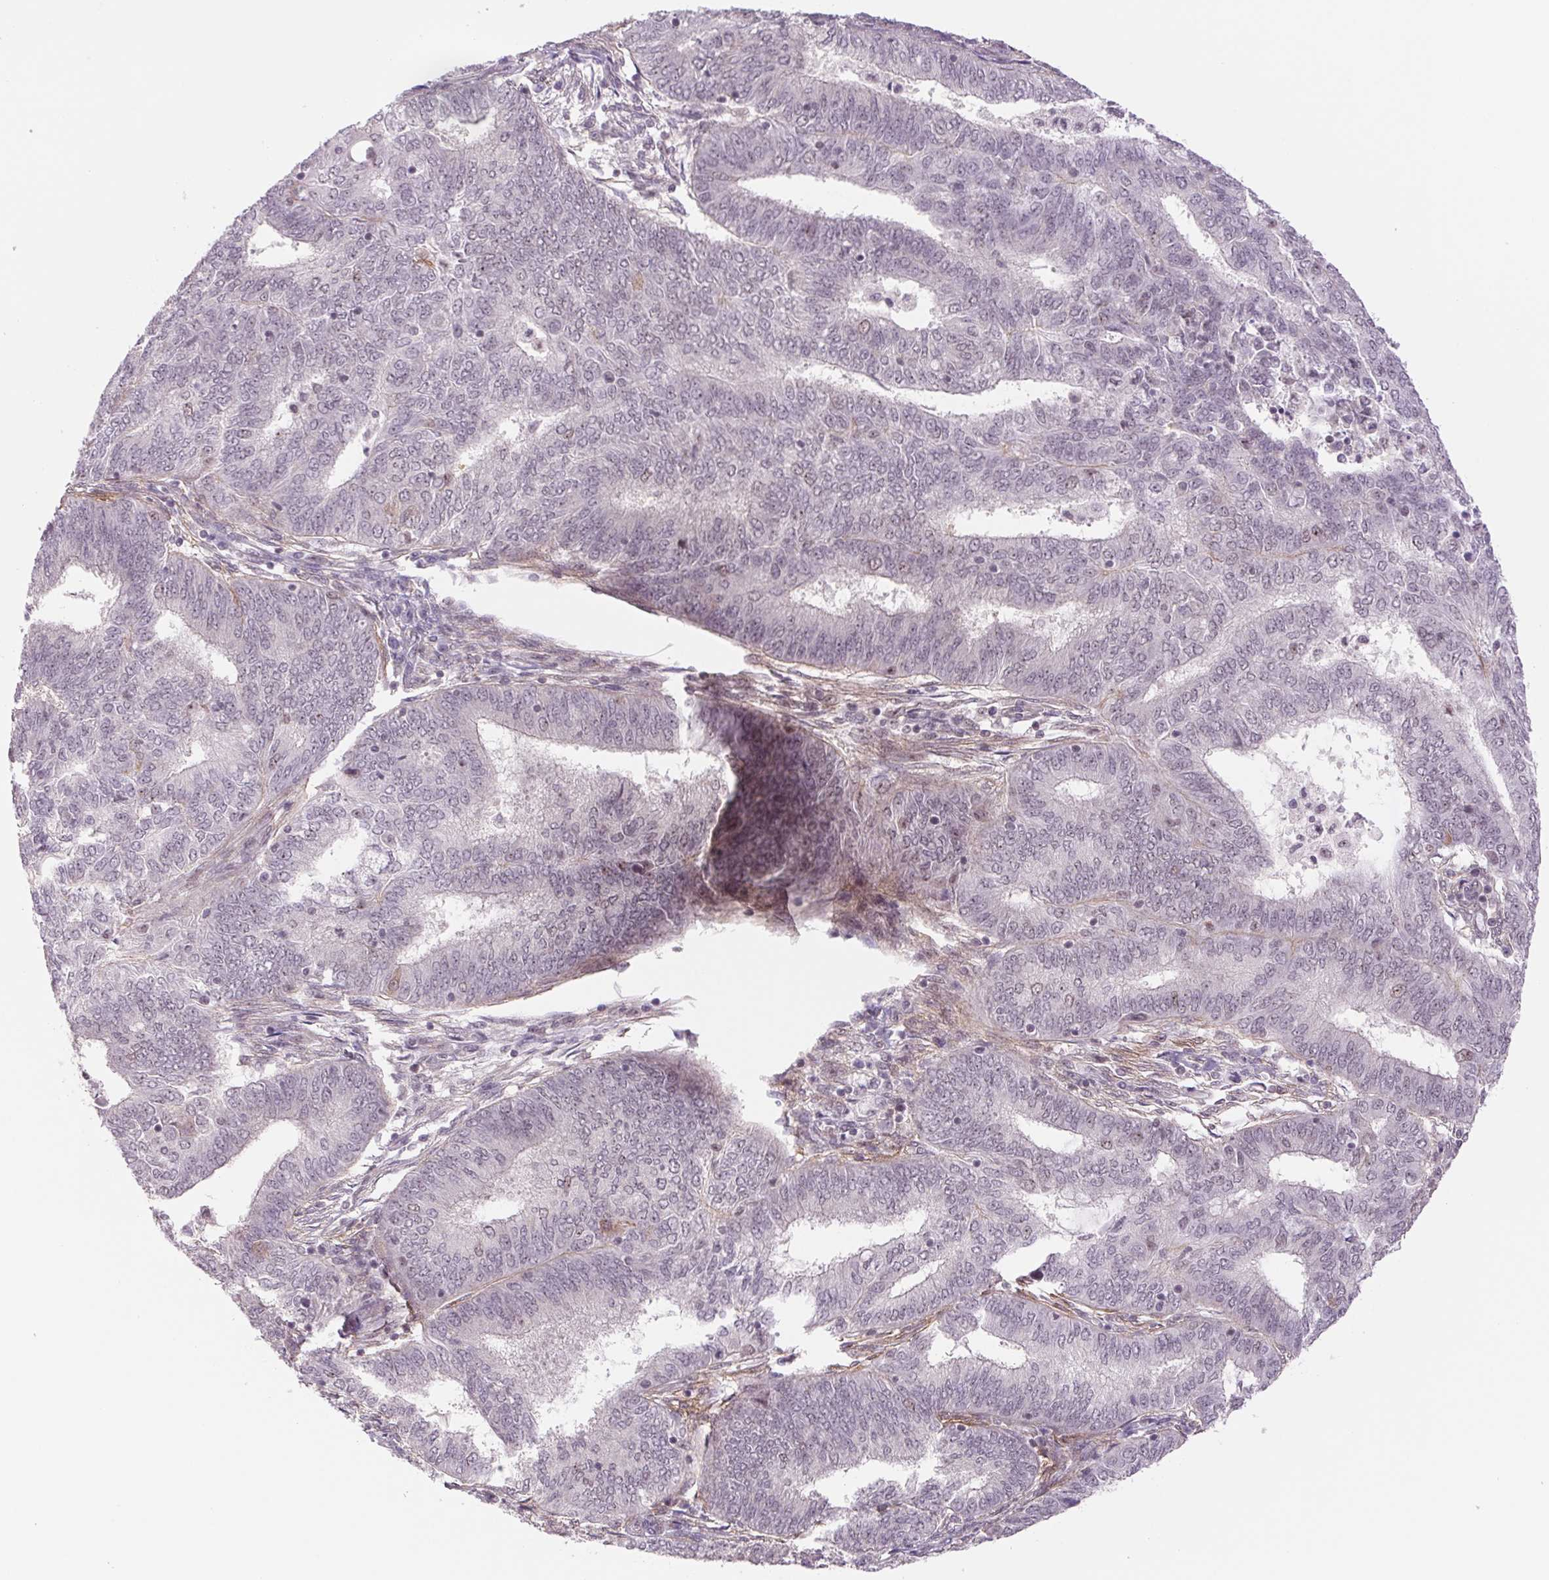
{"staining": {"intensity": "negative", "quantity": "none", "location": "none"}, "tissue": "endometrial cancer", "cell_type": "Tumor cells", "image_type": "cancer", "snomed": [{"axis": "morphology", "description": "Adenocarcinoma, NOS"}, {"axis": "topography", "description": "Endometrium"}], "caption": "Endometrial cancer (adenocarcinoma) stained for a protein using immunohistochemistry (IHC) demonstrates no staining tumor cells.", "gene": "CWC25", "patient": {"sex": "female", "age": 62}}